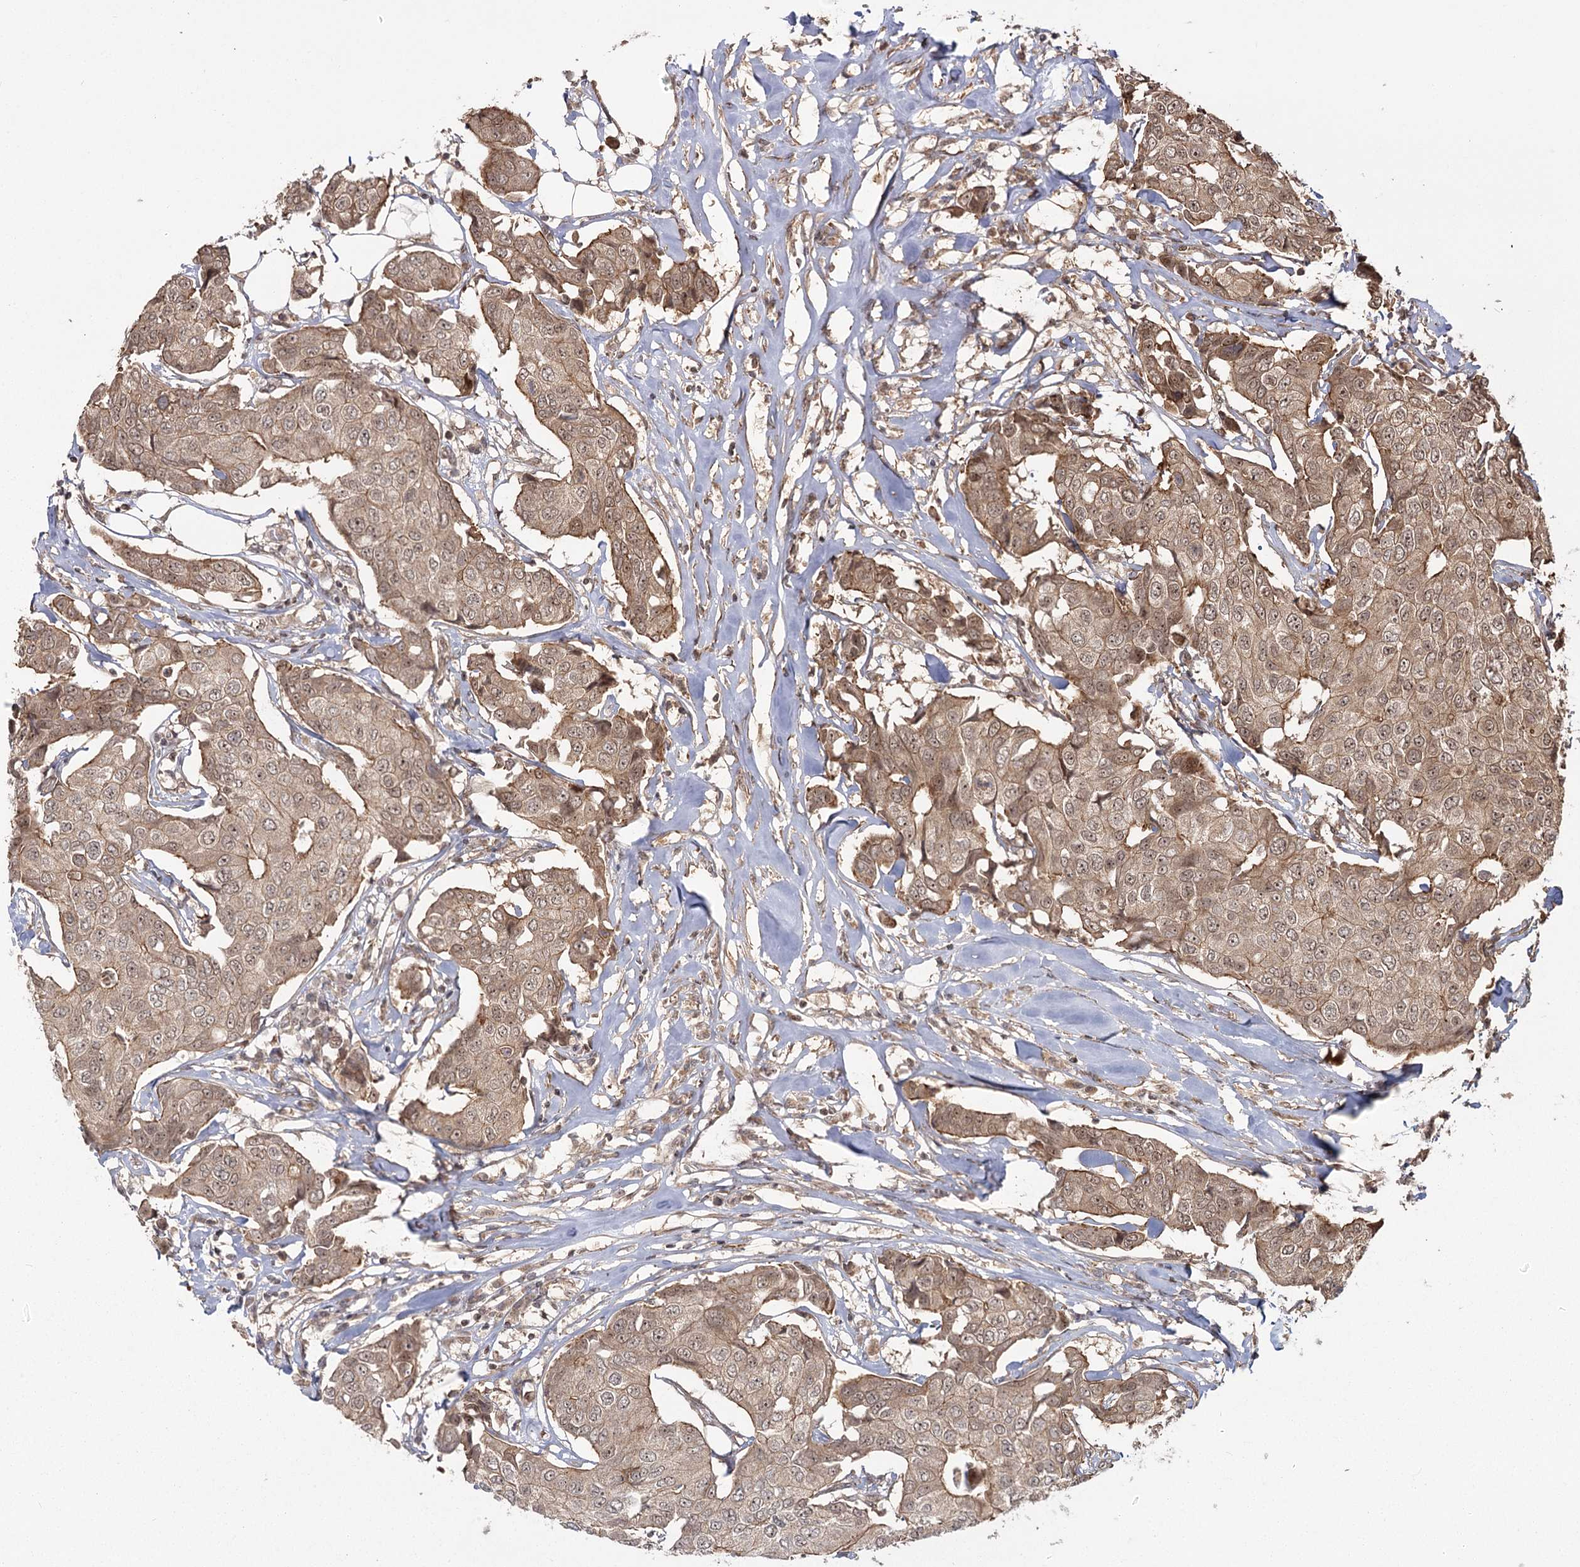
{"staining": {"intensity": "moderate", "quantity": ">75%", "location": "cytoplasmic/membranous,nuclear"}, "tissue": "breast cancer", "cell_type": "Tumor cells", "image_type": "cancer", "snomed": [{"axis": "morphology", "description": "Duct carcinoma"}, {"axis": "topography", "description": "Breast"}], "caption": "IHC histopathology image of neoplastic tissue: human breast cancer (invasive ductal carcinoma) stained using immunohistochemistry displays medium levels of moderate protein expression localized specifically in the cytoplasmic/membranous and nuclear of tumor cells, appearing as a cytoplasmic/membranous and nuclear brown color.", "gene": "R3HDM2", "patient": {"sex": "female", "age": 80}}